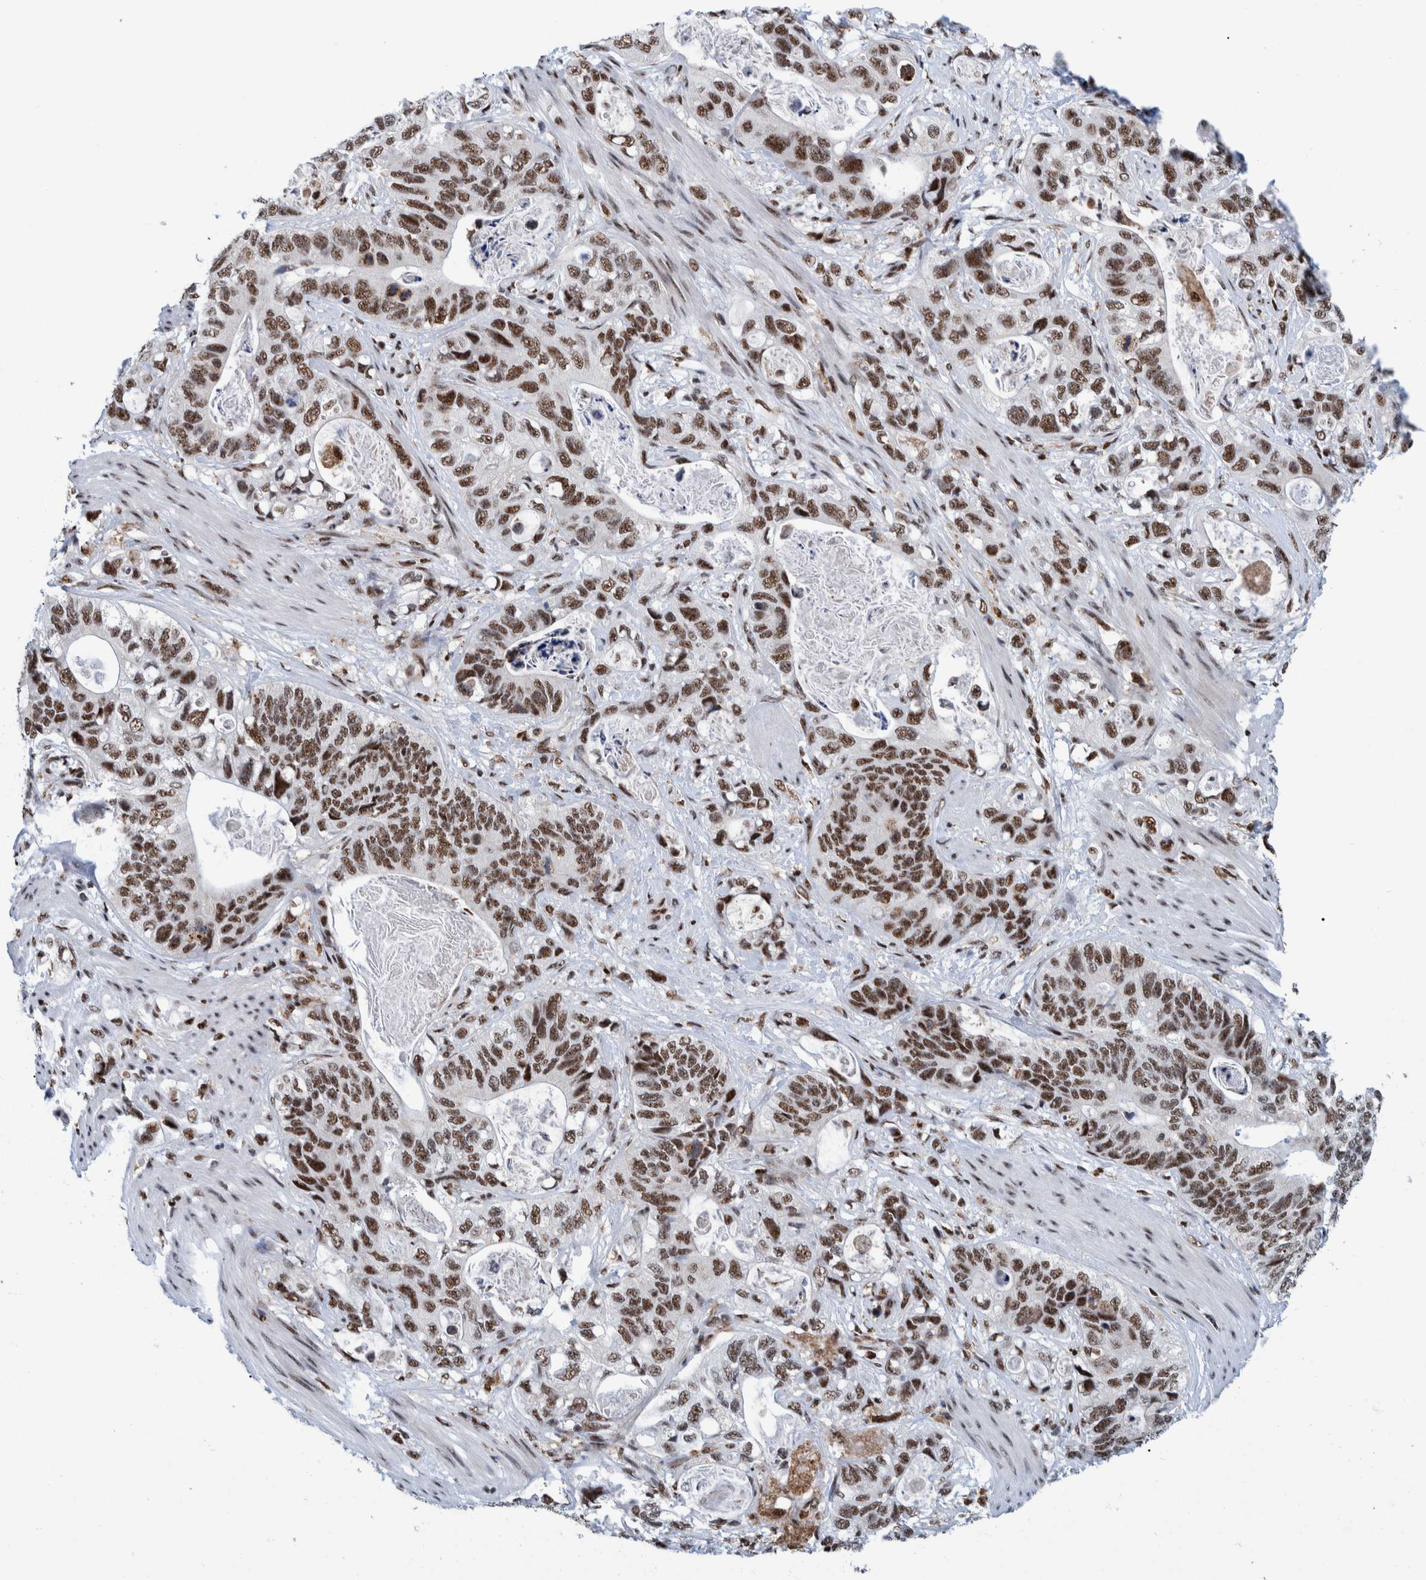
{"staining": {"intensity": "moderate", "quantity": ">75%", "location": "nuclear"}, "tissue": "stomach cancer", "cell_type": "Tumor cells", "image_type": "cancer", "snomed": [{"axis": "morphology", "description": "Normal tissue, NOS"}, {"axis": "morphology", "description": "Adenocarcinoma, NOS"}, {"axis": "topography", "description": "Stomach"}], "caption": "Tumor cells display medium levels of moderate nuclear expression in about >75% of cells in adenocarcinoma (stomach). (DAB IHC, brown staining for protein, blue staining for nuclei).", "gene": "EFTUD2", "patient": {"sex": "female", "age": 89}}